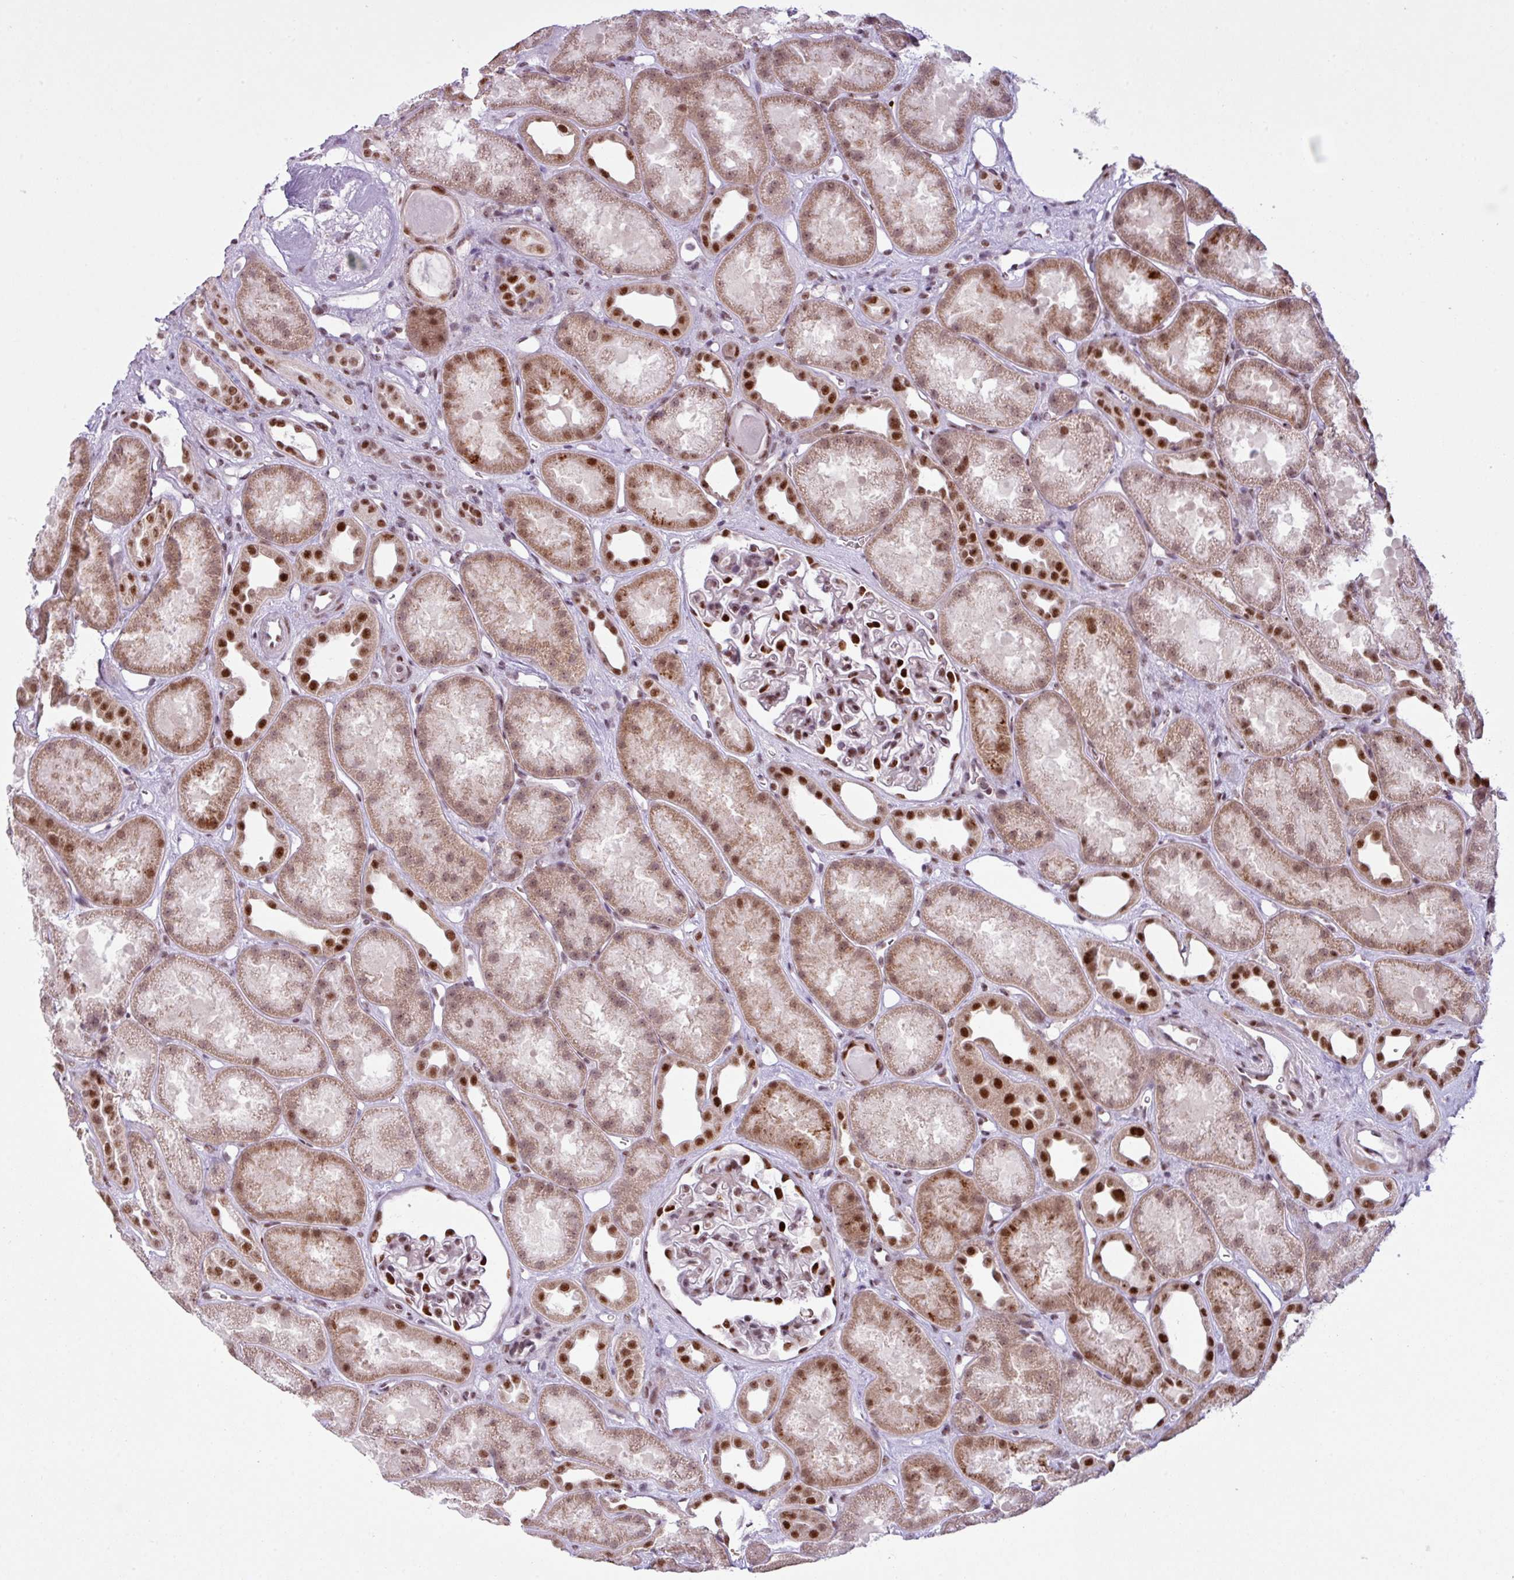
{"staining": {"intensity": "strong", "quantity": "25%-75%", "location": "nuclear"}, "tissue": "kidney", "cell_type": "Cells in glomeruli", "image_type": "normal", "snomed": [{"axis": "morphology", "description": "Normal tissue, NOS"}, {"axis": "topography", "description": "Kidney"}], "caption": "Immunohistochemical staining of benign human kidney demonstrates 25%-75% levels of strong nuclear protein staining in about 25%-75% of cells in glomeruli. The protein of interest is shown in brown color, while the nuclei are stained blue.", "gene": "PRDM5", "patient": {"sex": "male", "age": 61}}